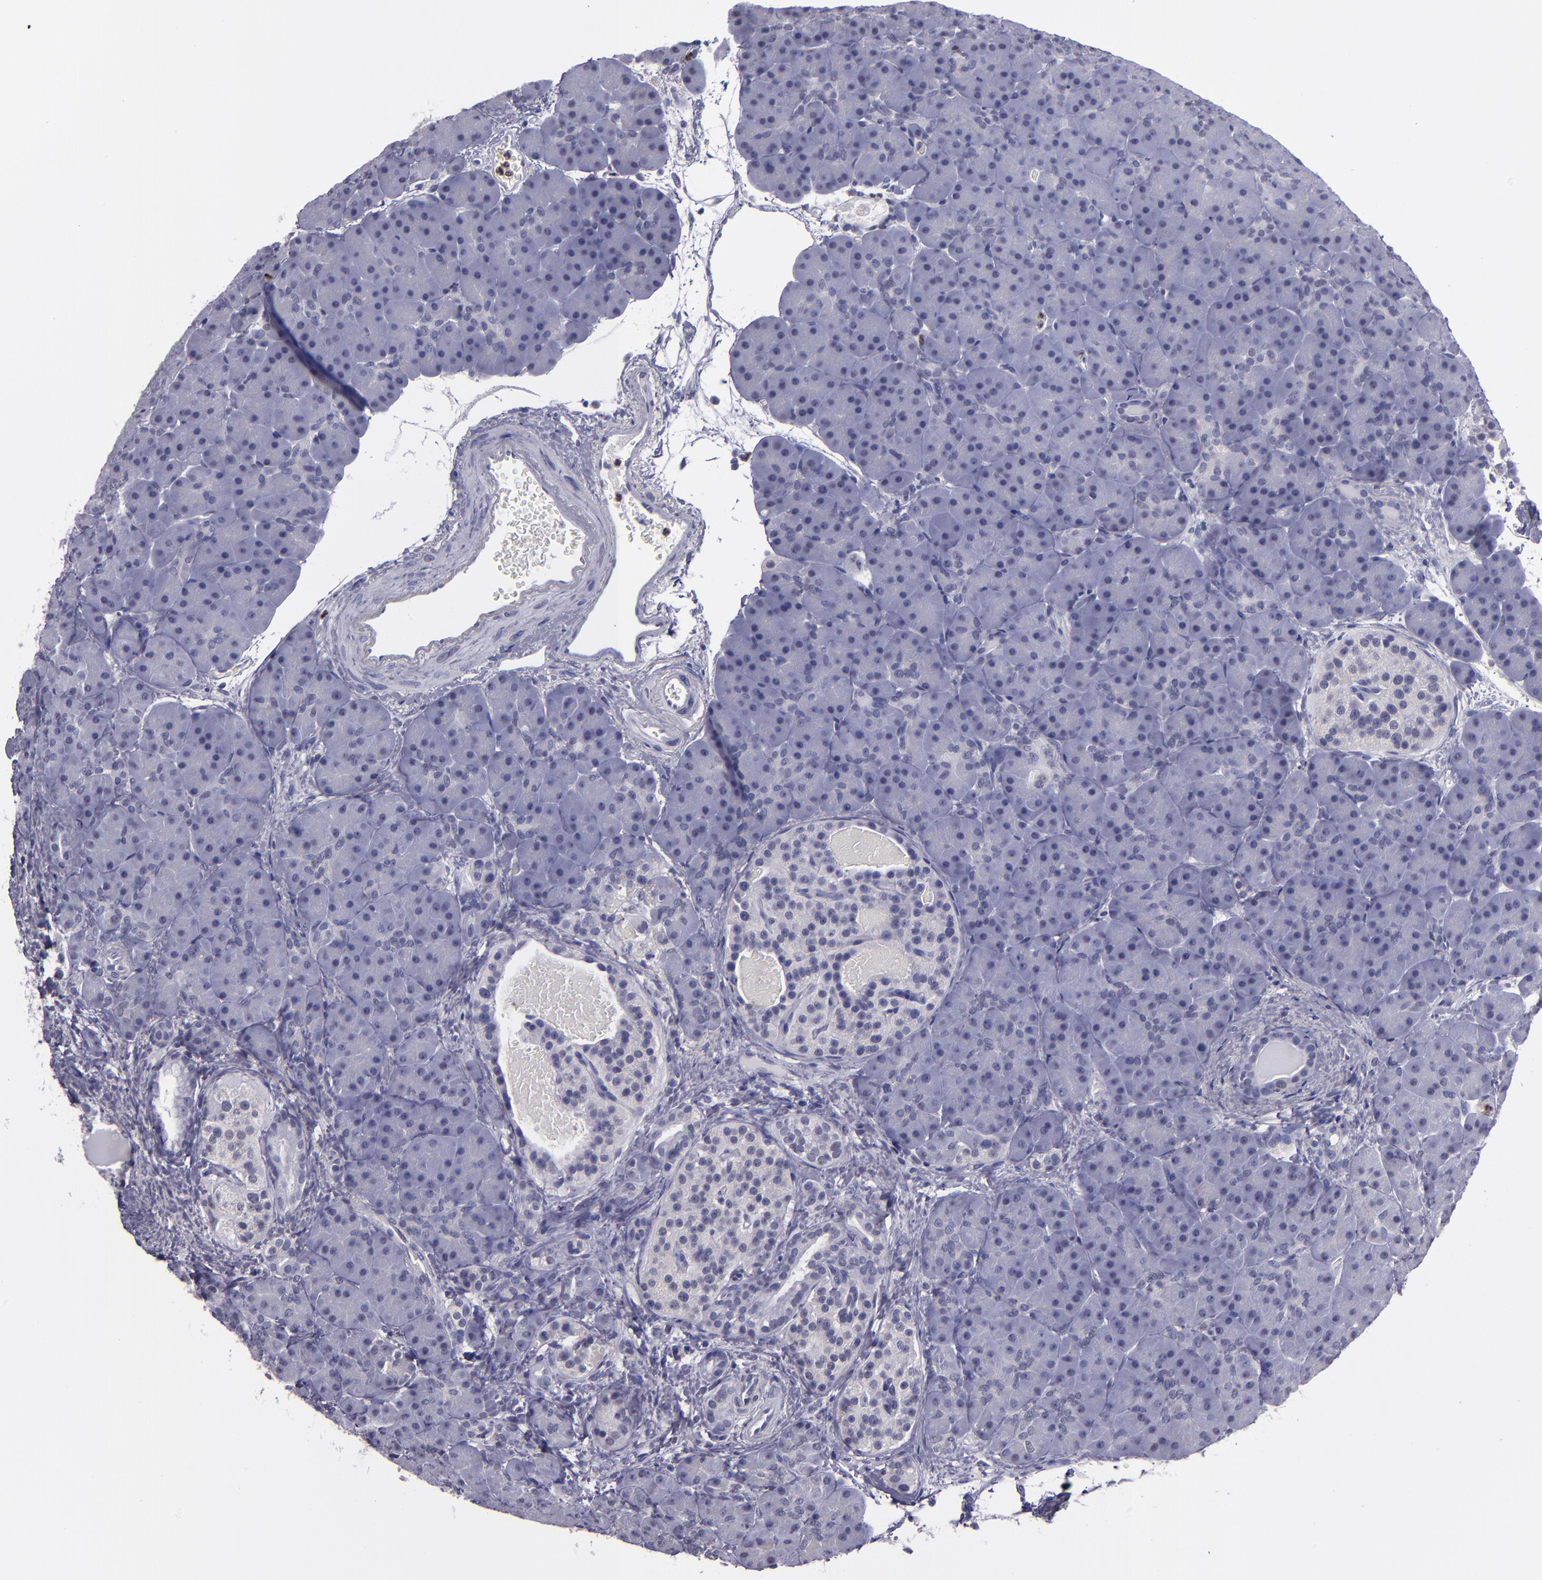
{"staining": {"intensity": "negative", "quantity": "none", "location": "none"}, "tissue": "pancreas", "cell_type": "Exocrine glandular cells", "image_type": "normal", "snomed": [{"axis": "morphology", "description": "Normal tissue, NOS"}, {"axis": "topography", "description": "Pancreas"}], "caption": "IHC micrograph of normal pancreas stained for a protein (brown), which displays no expression in exocrine glandular cells.", "gene": "CEBPE", "patient": {"sex": "male", "age": 66}}